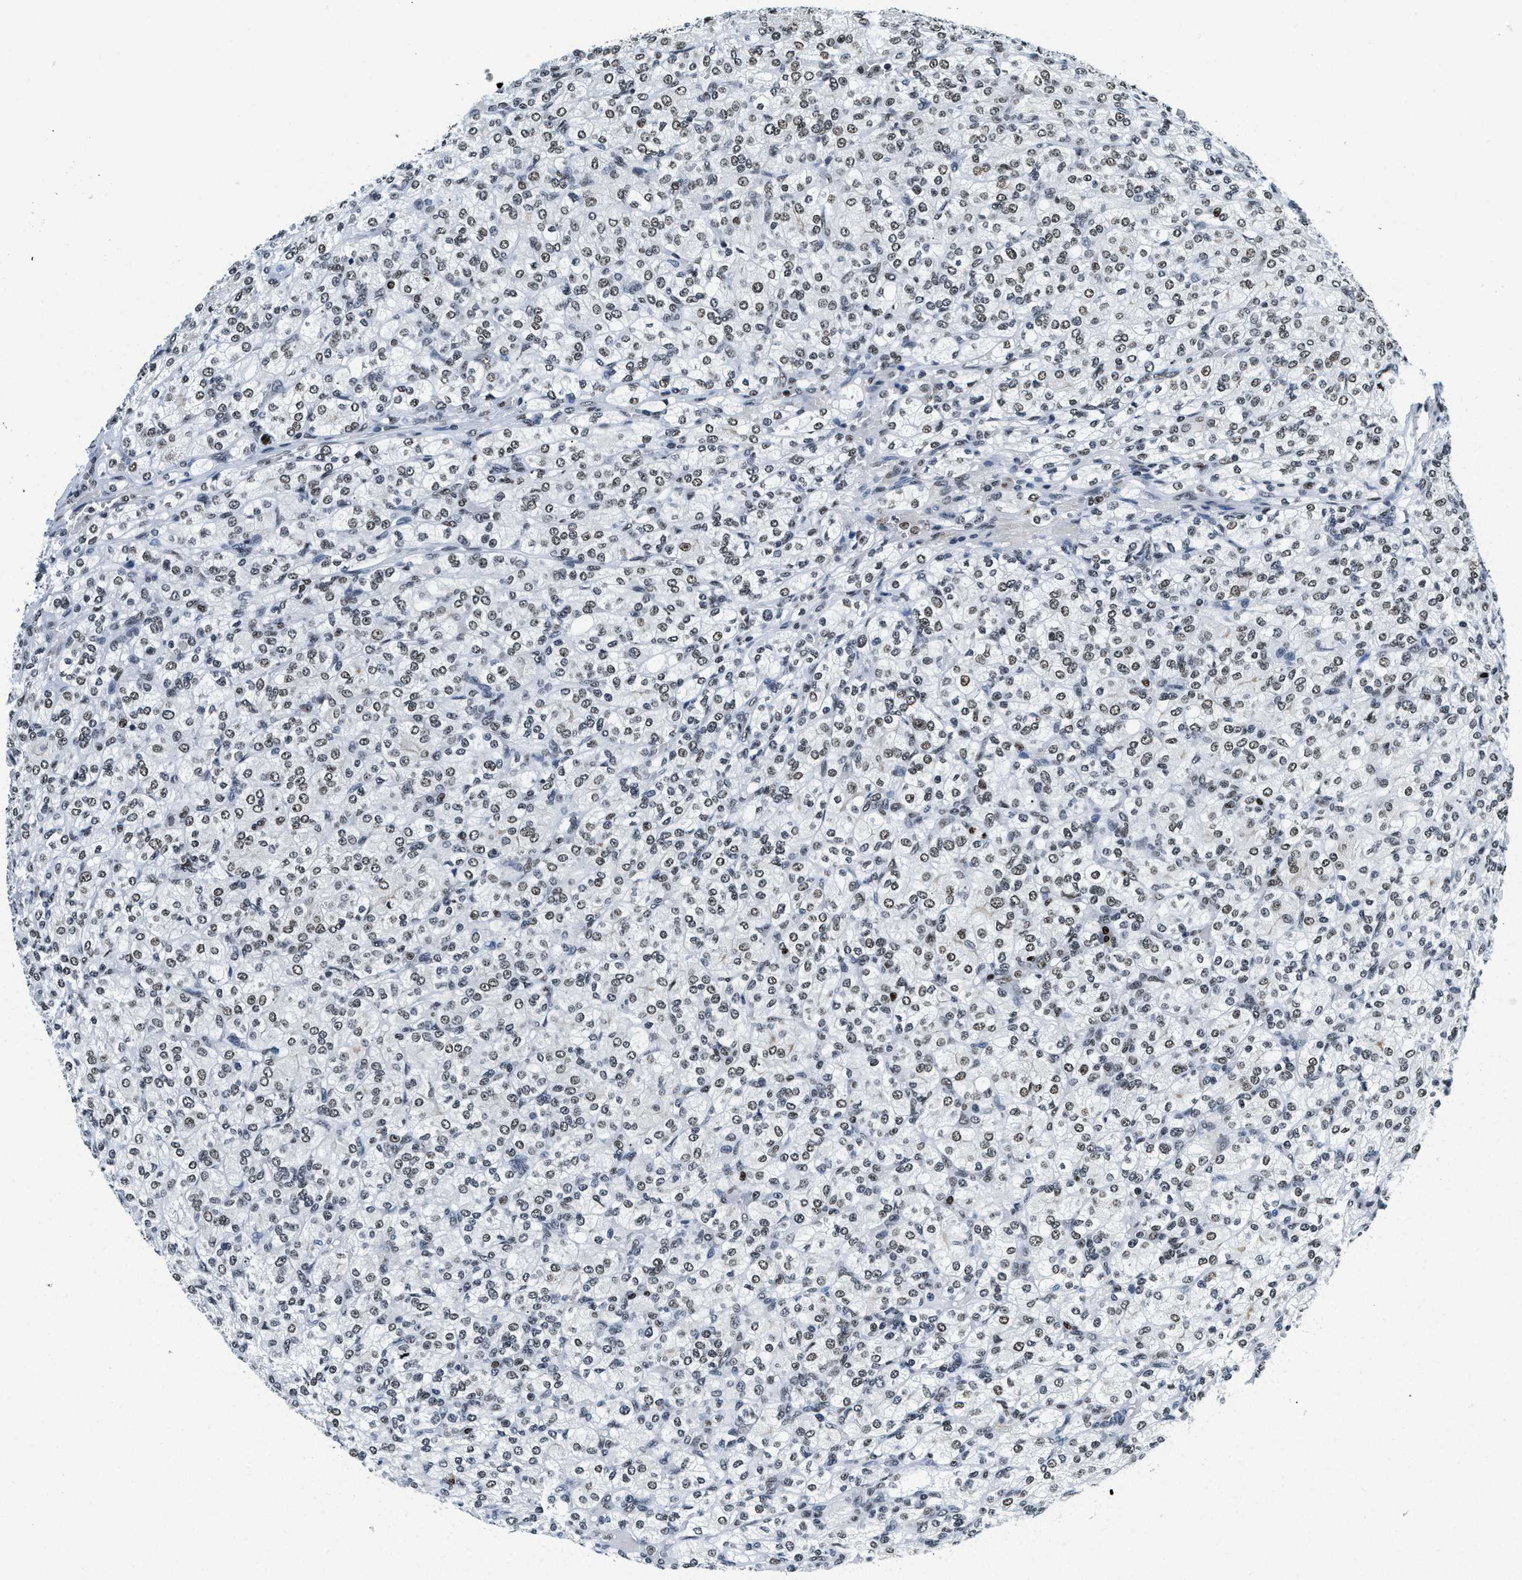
{"staining": {"intensity": "weak", "quantity": ">75%", "location": "nuclear"}, "tissue": "renal cancer", "cell_type": "Tumor cells", "image_type": "cancer", "snomed": [{"axis": "morphology", "description": "Adenocarcinoma, NOS"}, {"axis": "topography", "description": "Kidney"}], "caption": "Immunohistochemistry (IHC) of human renal cancer reveals low levels of weak nuclear staining in approximately >75% of tumor cells.", "gene": "TOP1", "patient": {"sex": "male", "age": 77}}